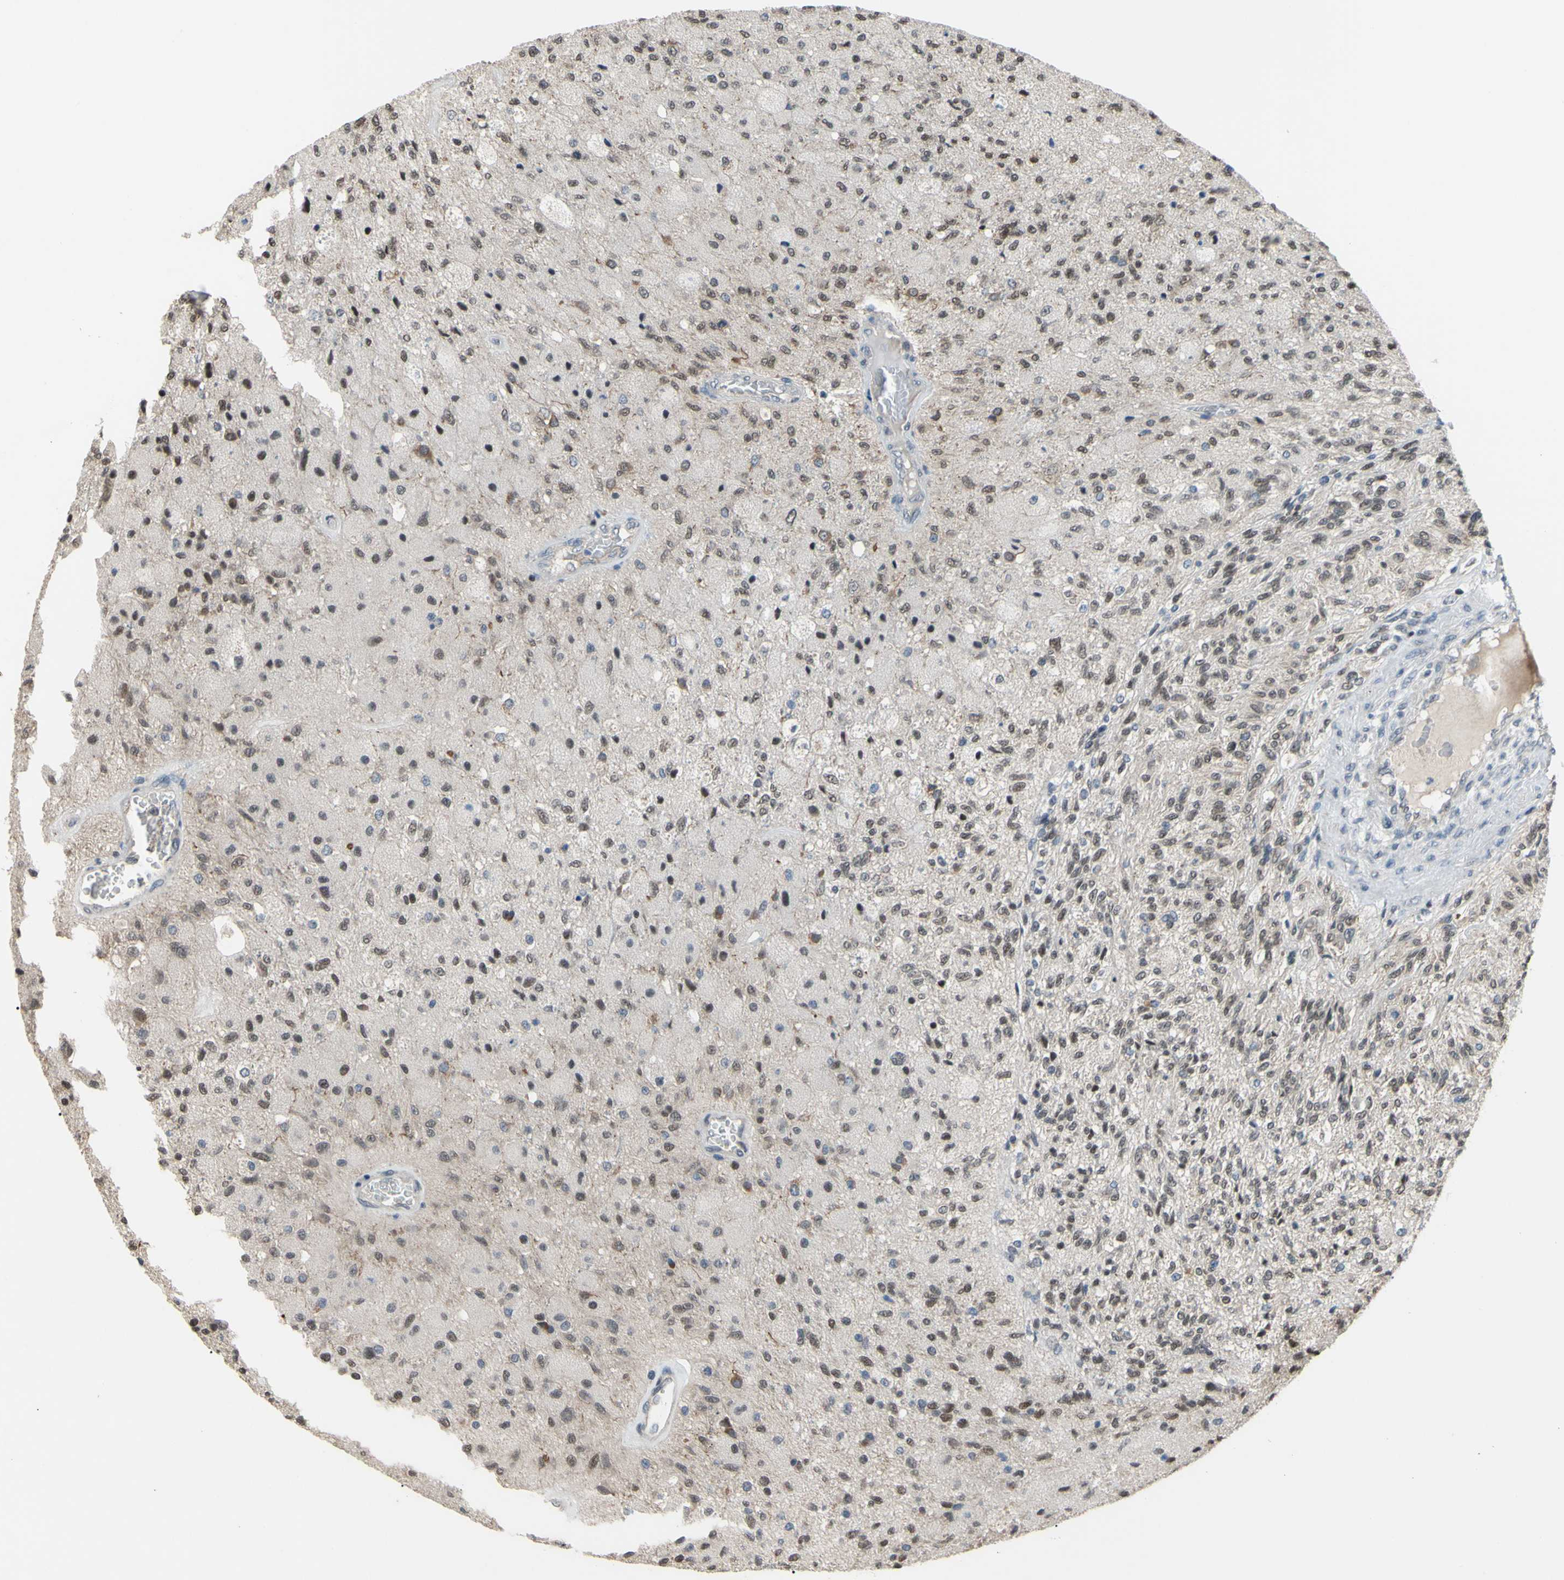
{"staining": {"intensity": "weak", "quantity": "<25%", "location": "cytoplasmic/membranous,nuclear"}, "tissue": "glioma", "cell_type": "Tumor cells", "image_type": "cancer", "snomed": [{"axis": "morphology", "description": "Normal tissue, NOS"}, {"axis": "morphology", "description": "Glioma, malignant, High grade"}, {"axis": "topography", "description": "Cerebral cortex"}], "caption": "The image shows no staining of tumor cells in high-grade glioma (malignant).", "gene": "SP4", "patient": {"sex": "male", "age": 77}}